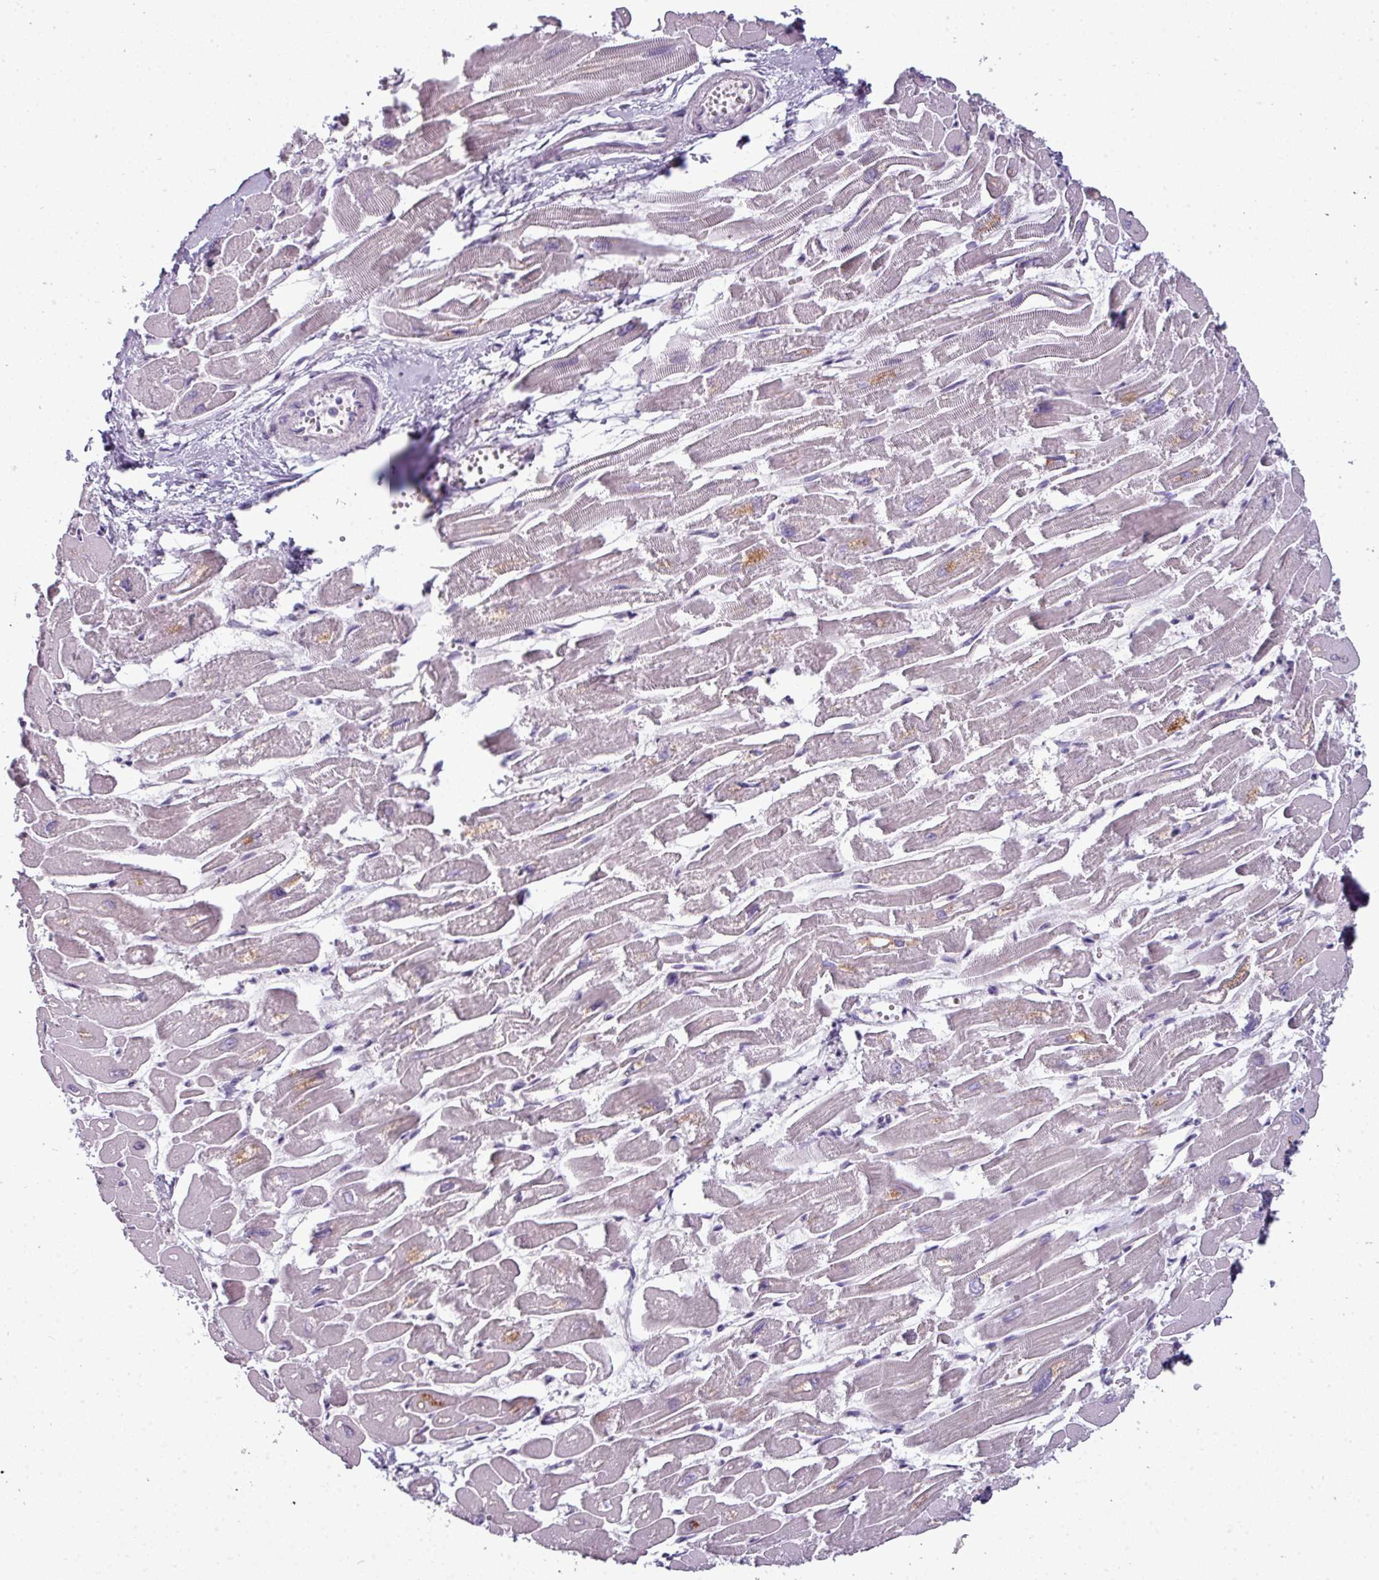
{"staining": {"intensity": "negative", "quantity": "none", "location": "none"}, "tissue": "heart muscle", "cell_type": "Cardiomyocytes", "image_type": "normal", "snomed": [{"axis": "morphology", "description": "Normal tissue, NOS"}, {"axis": "topography", "description": "Heart"}], "caption": "High power microscopy photomicrograph of an immunohistochemistry histopathology image of normal heart muscle, revealing no significant expression in cardiomyocytes. (Brightfield microscopy of DAB (3,3'-diaminobenzidine) immunohistochemistry (IHC) at high magnification).", "gene": "TMEFF1", "patient": {"sex": "male", "age": 54}}